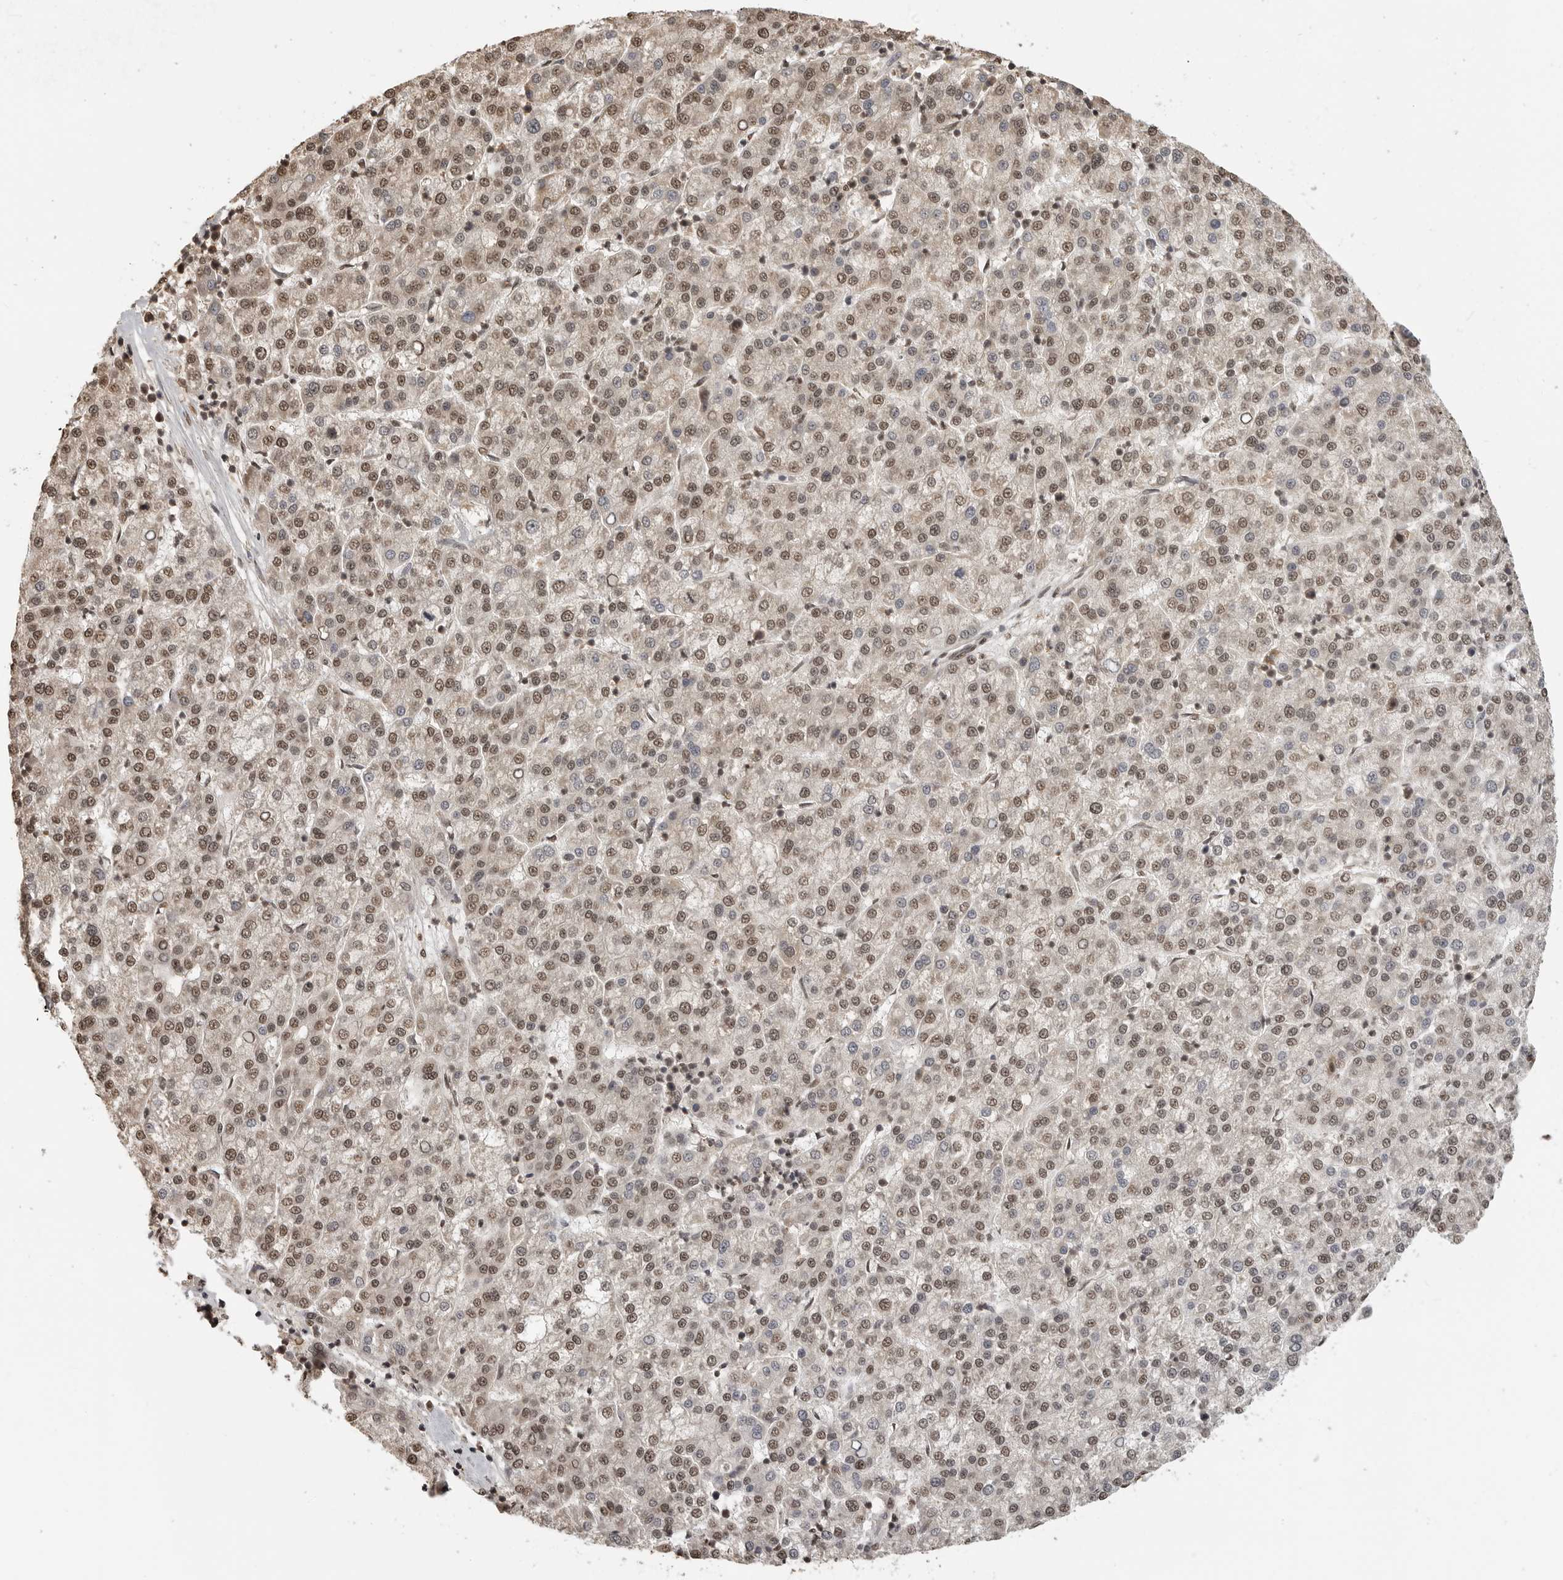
{"staining": {"intensity": "moderate", "quantity": ">75%", "location": "nuclear"}, "tissue": "liver cancer", "cell_type": "Tumor cells", "image_type": "cancer", "snomed": [{"axis": "morphology", "description": "Carcinoma, Hepatocellular, NOS"}, {"axis": "topography", "description": "Liver"}], "caption": "An image of human liver hepatocellular carcinoma stained for a protein shows moderate nuclear brown staining in tumor cells.", "gene": "CLOCK", "patient": {"sex": "female", "age": 58}}